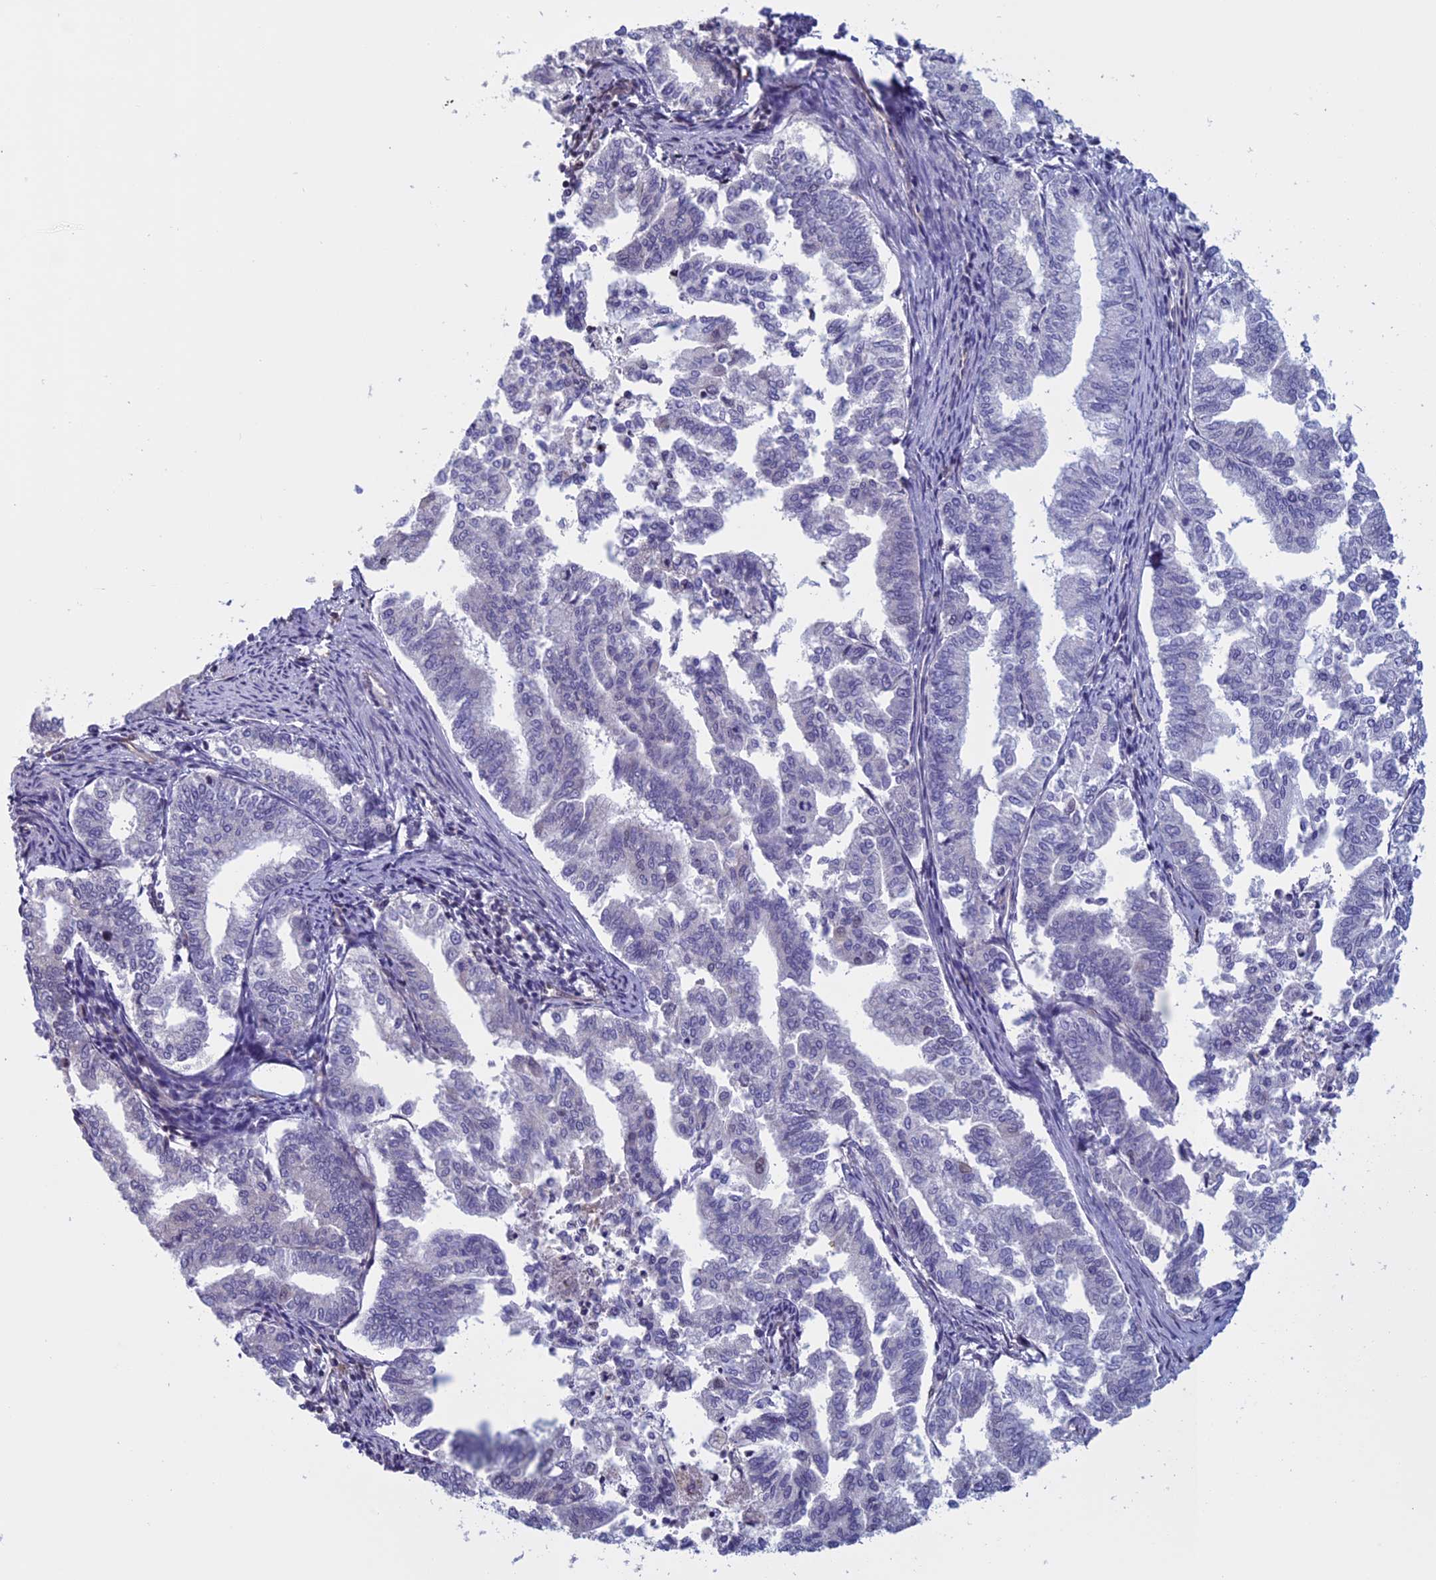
{"staining": {"intensity": "negative", "quantity": "none", "location": "none"}, "tissue": "endometrial cancer", "cell_type": "Tumor cells", "image_type": "cancer", "snomed": [{"axis": "morphology", "description": "Adenocarcinoma, NOS"}, {"axis": "topography", "description": "Endometrium"}], "caption": "This is an IHC photomicrograph of endometrial cancer. There is no staining in tumor cells.", "gene": "SLC1A6", "patient": {"sex": "female", "age": 79}}